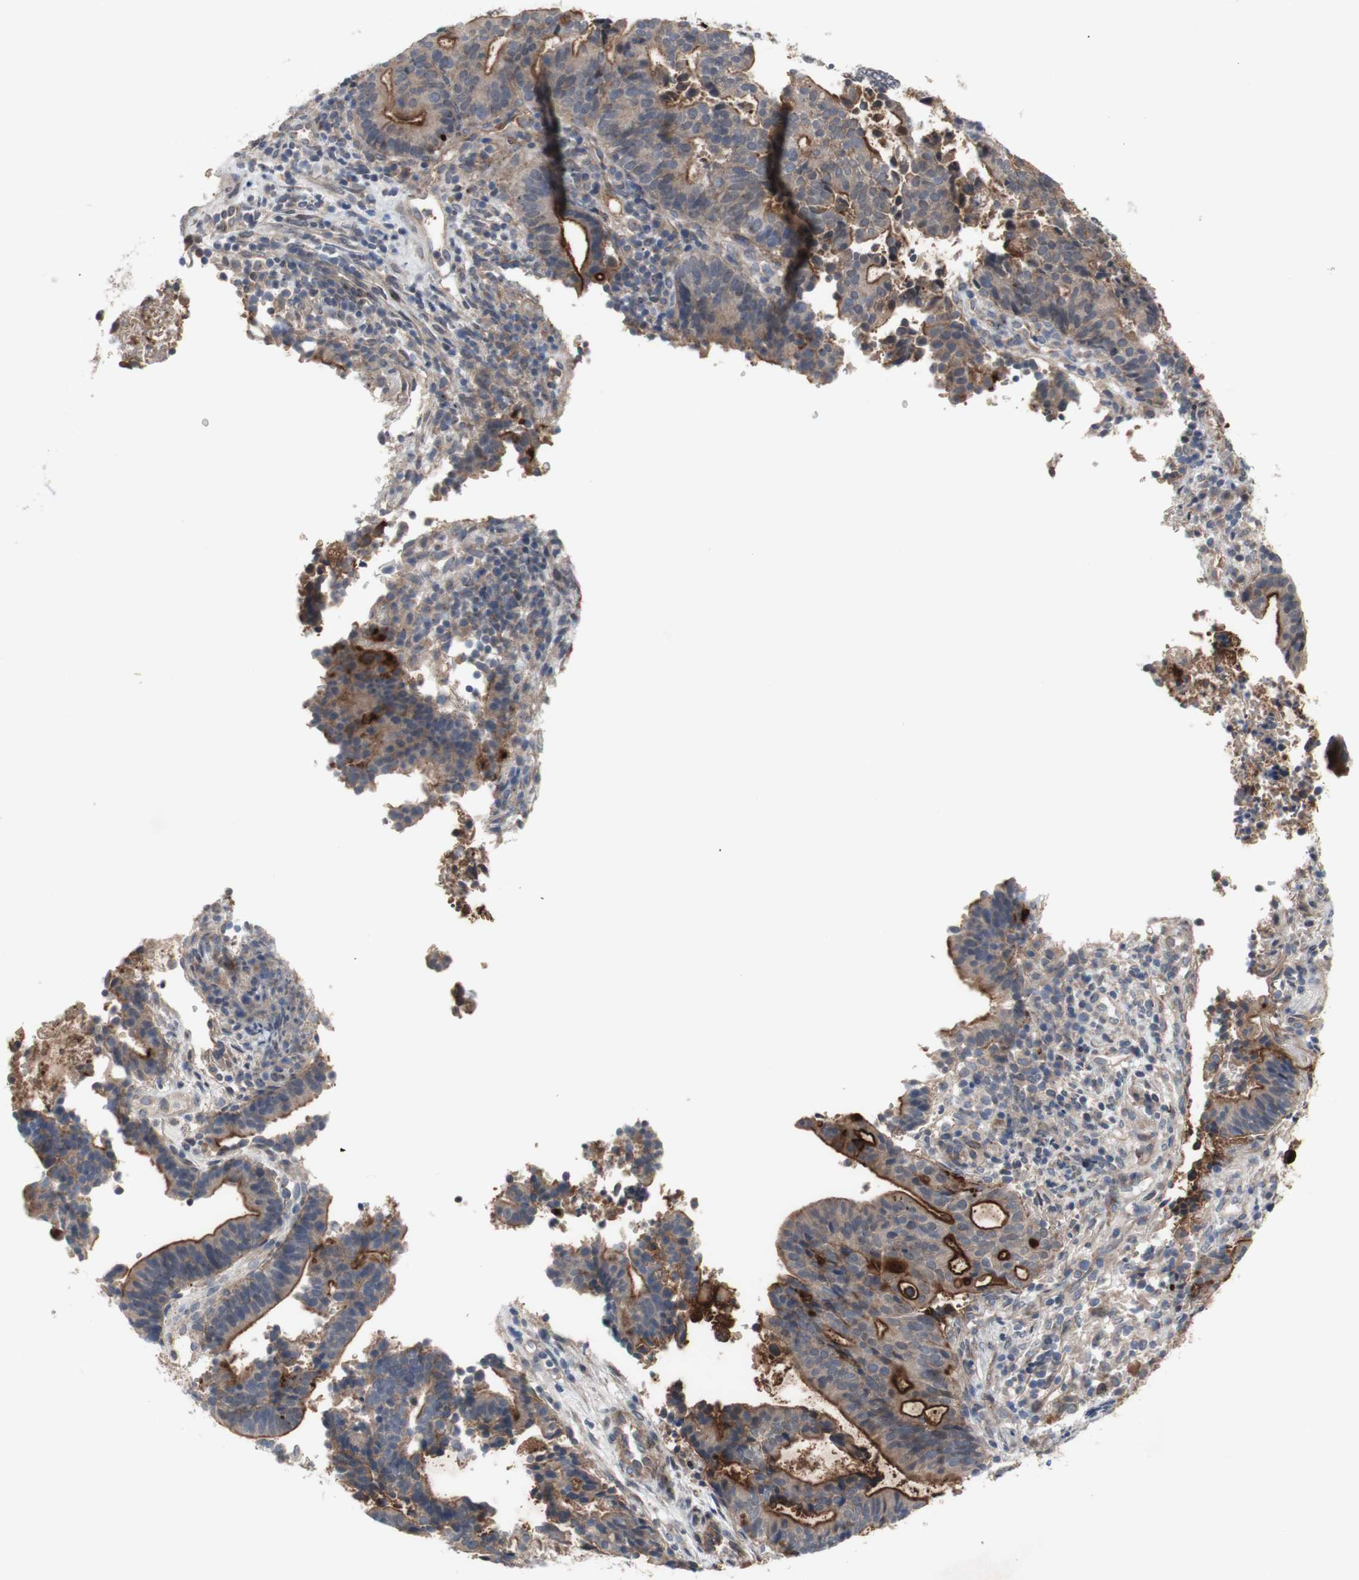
{"staining": {"intensity": "weak", "quantity": ">75%", "location": "cytoplasmic/membranous"}, "tissue": "endometrial cancer", "cell_type": "Tumor cells", "image_type": "cancer", "snomed": [{"axis": "morphology", "description": "Adenocarcinoma, NOS"}, {"axis": "topography", "description": "Uterus"}], "caption": "DAB (3,3'-diaminobenzidine) immunohistochemical staining of human adenocarcinoma (endometrial) shows weak cytoplasmic/membranous protein positivity in approximately >75% of tumor cells.", "gene": "OAZ1", "patient": {"sex": "female", "age": 83}}